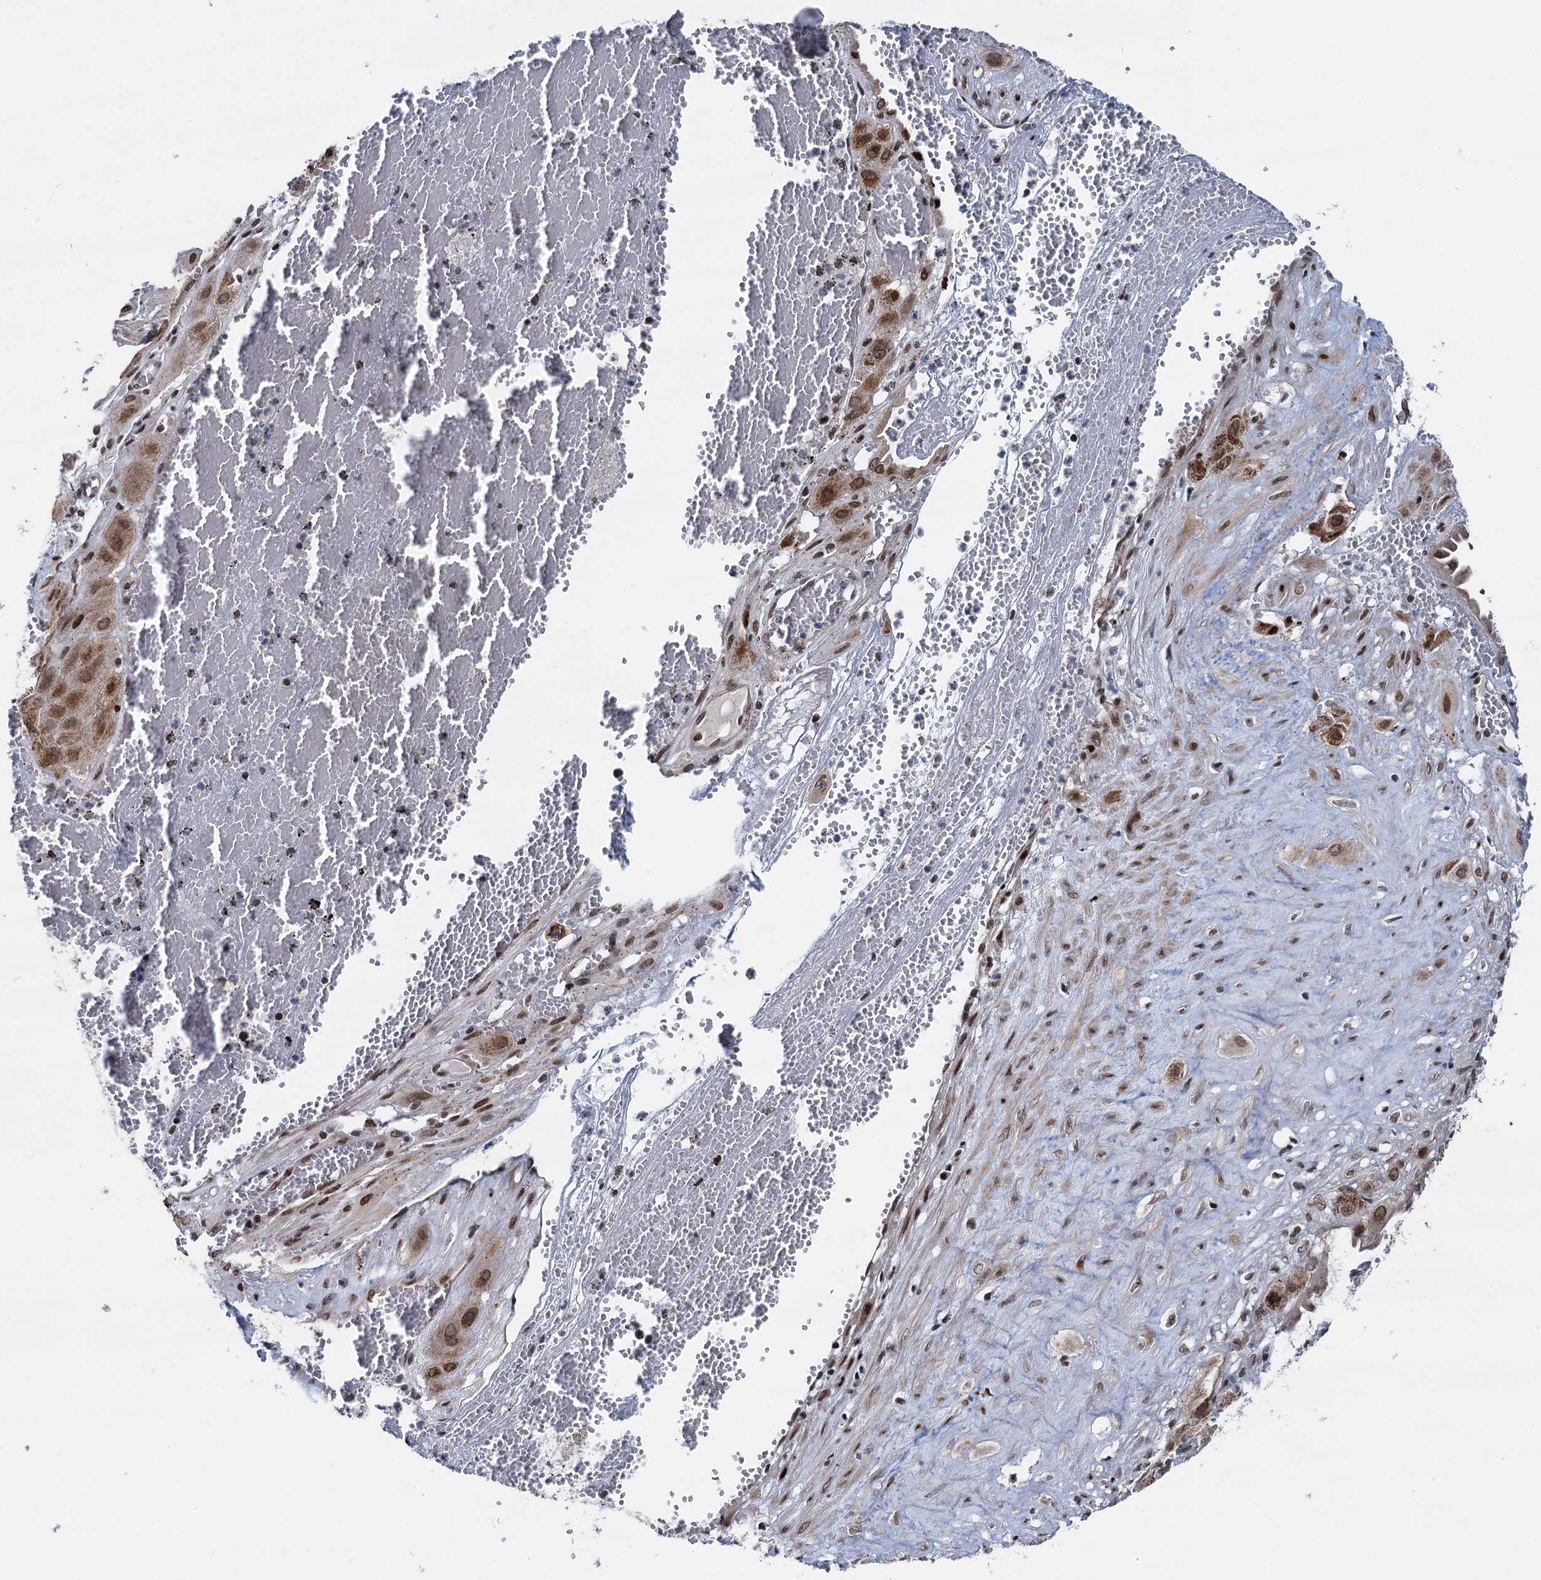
{"staining": {"intensity": "moderate", "quantity": ">75%", "location": "cytoplasmic/membranous,nuclear"}, "tissue": "cervical cancer", "cell_type": "Tumor cells", "image_type": "cancer", "snomed": [{"axis": "morphology", "description": "Squamous cell carcinoma, NOS"}, {"axis": "topography", "description": "Cervix"}], "caption": "Tumor cells demonstrate medium levels of moderate cytoplasmic/membranous and nuclear expression in about >75% of cells in squamous cell carcinoma (cervical).", "gene": "RUFY2", "patient": {"sex": "female", "age": 34}}